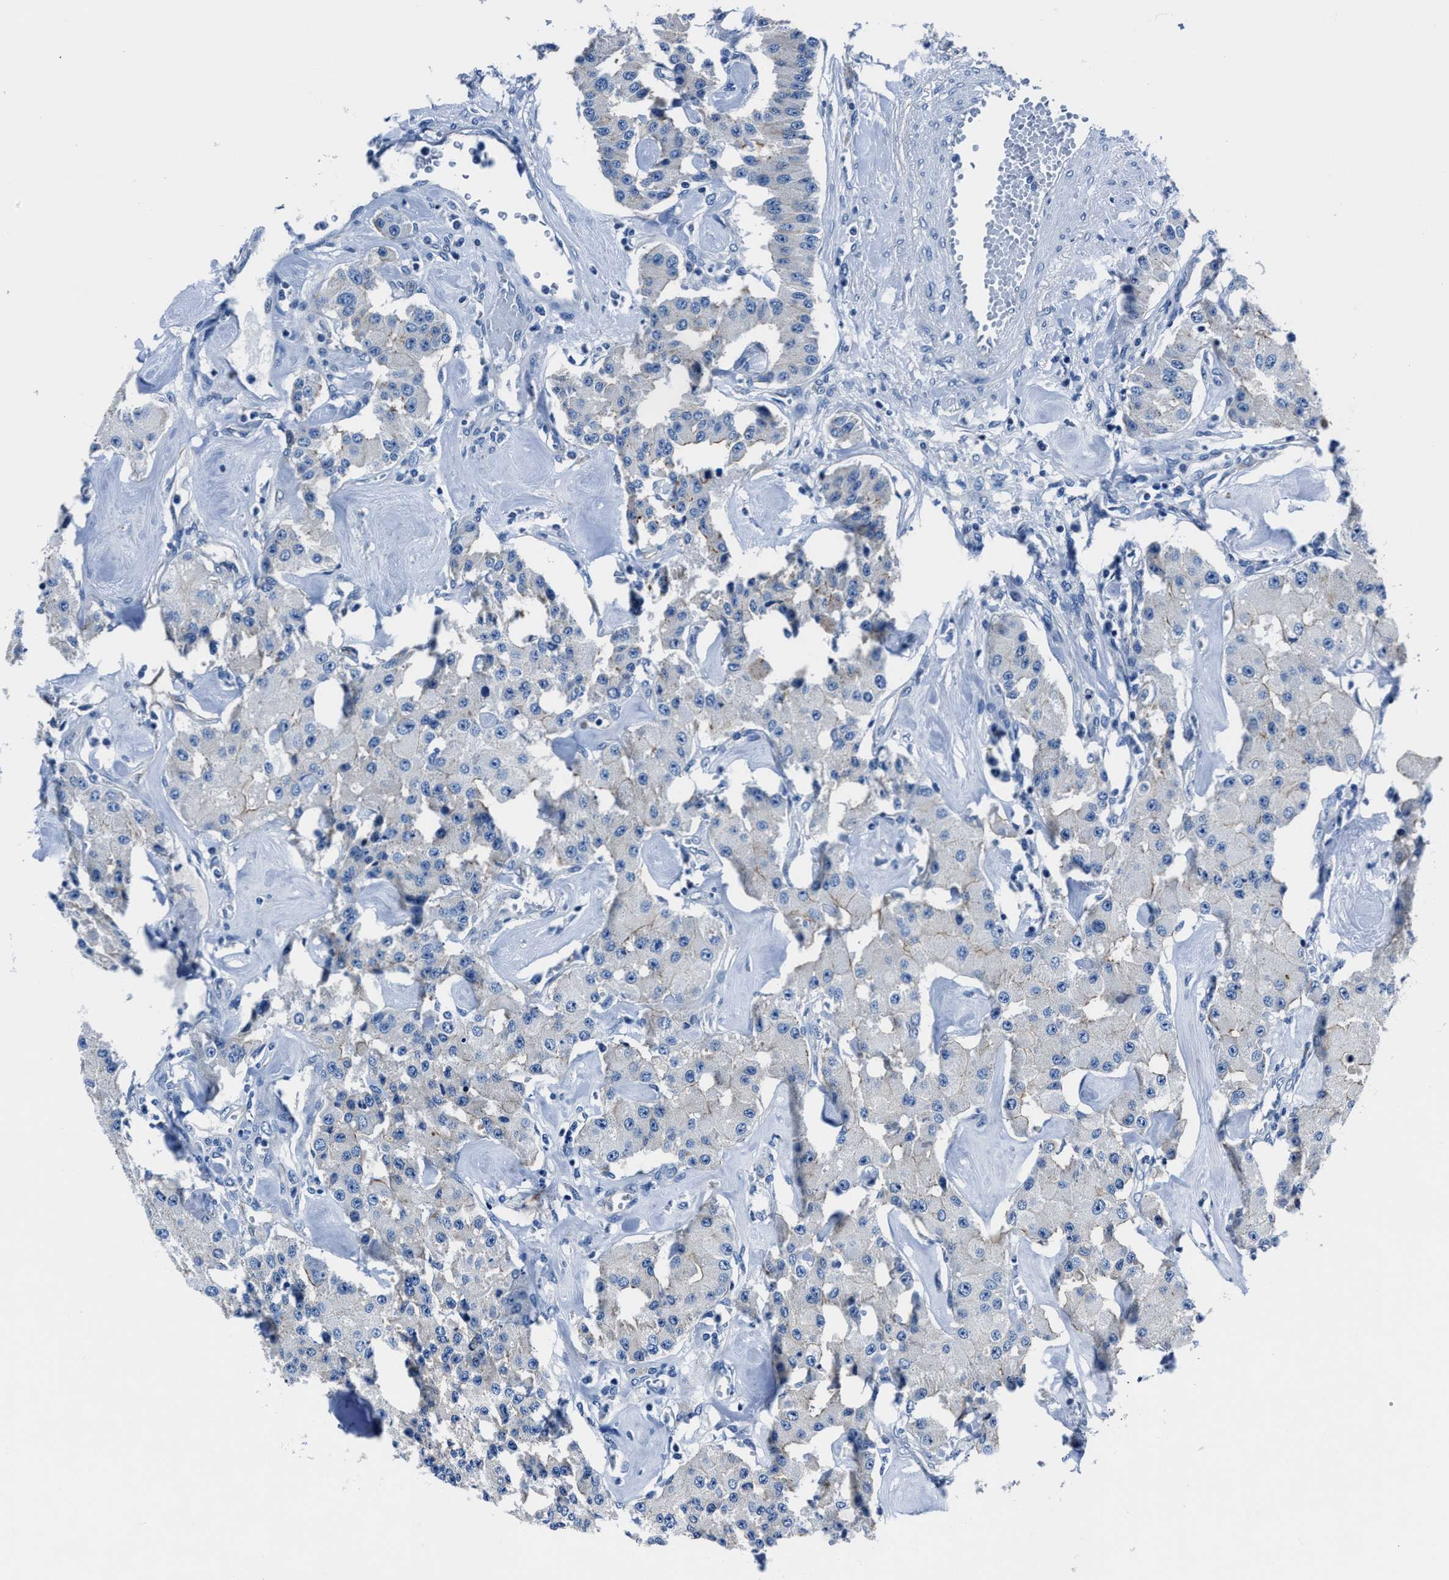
{"staining": {"intensity": "weak", "quantity": "<25%", "location": "cytoplasmic/membranous"}, "tissue": "carcinoid", "cell_type": "Tumor cells", "image_type": "cancer", "snomed": [{"axis": "morphology", "description": "Carcinoid, malignant, NOS"}, {"axis": "topography", "description": "Pancreas"}], "caption": "DAB (3,3'-diaminobenzidine) immunohistochemical staining of human carcinoid demonstrates no significant expression in tumor cells.", "gene": "LMO7", "patient": {"sex": "male", "age": 41}}